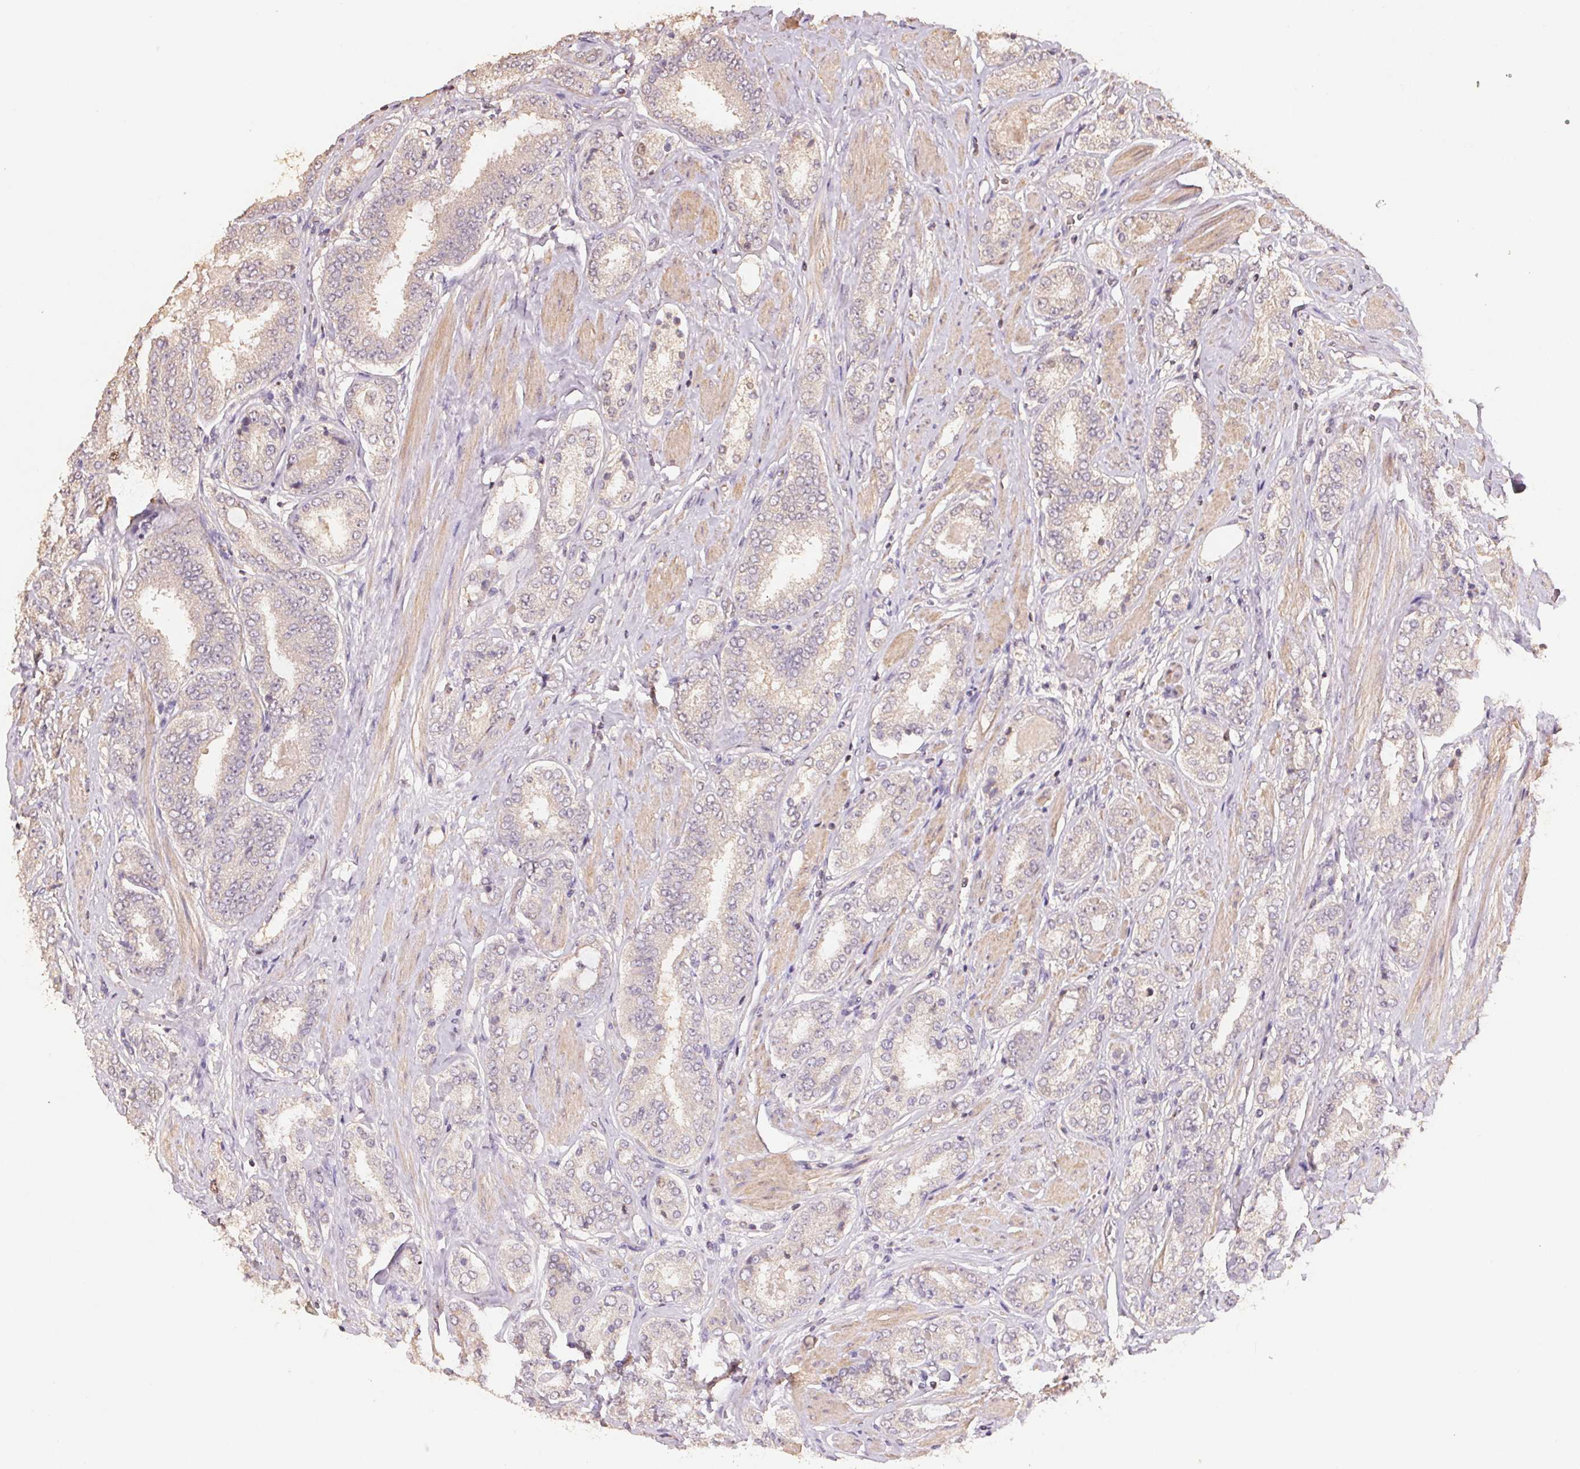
{"staining": {"intensity": "weak", "quantity": "<25%", "location": "cytoplasmic/membranous"}, "tissue": "prostate cancer", "cell_type": "Tumor cells", "image_type": "cancer", "snomed": [{"axis": "morphology", "description": "Adenocarcinoma, High grade"}, {"axis": "topography", "description": "Prostate"}], "caption": "Prostate cancer was stained to show a protein in brown. There is no significant staining in tumor cells.", "gene": "CENPF", "patient": {"sex": "male", "age": 63}}